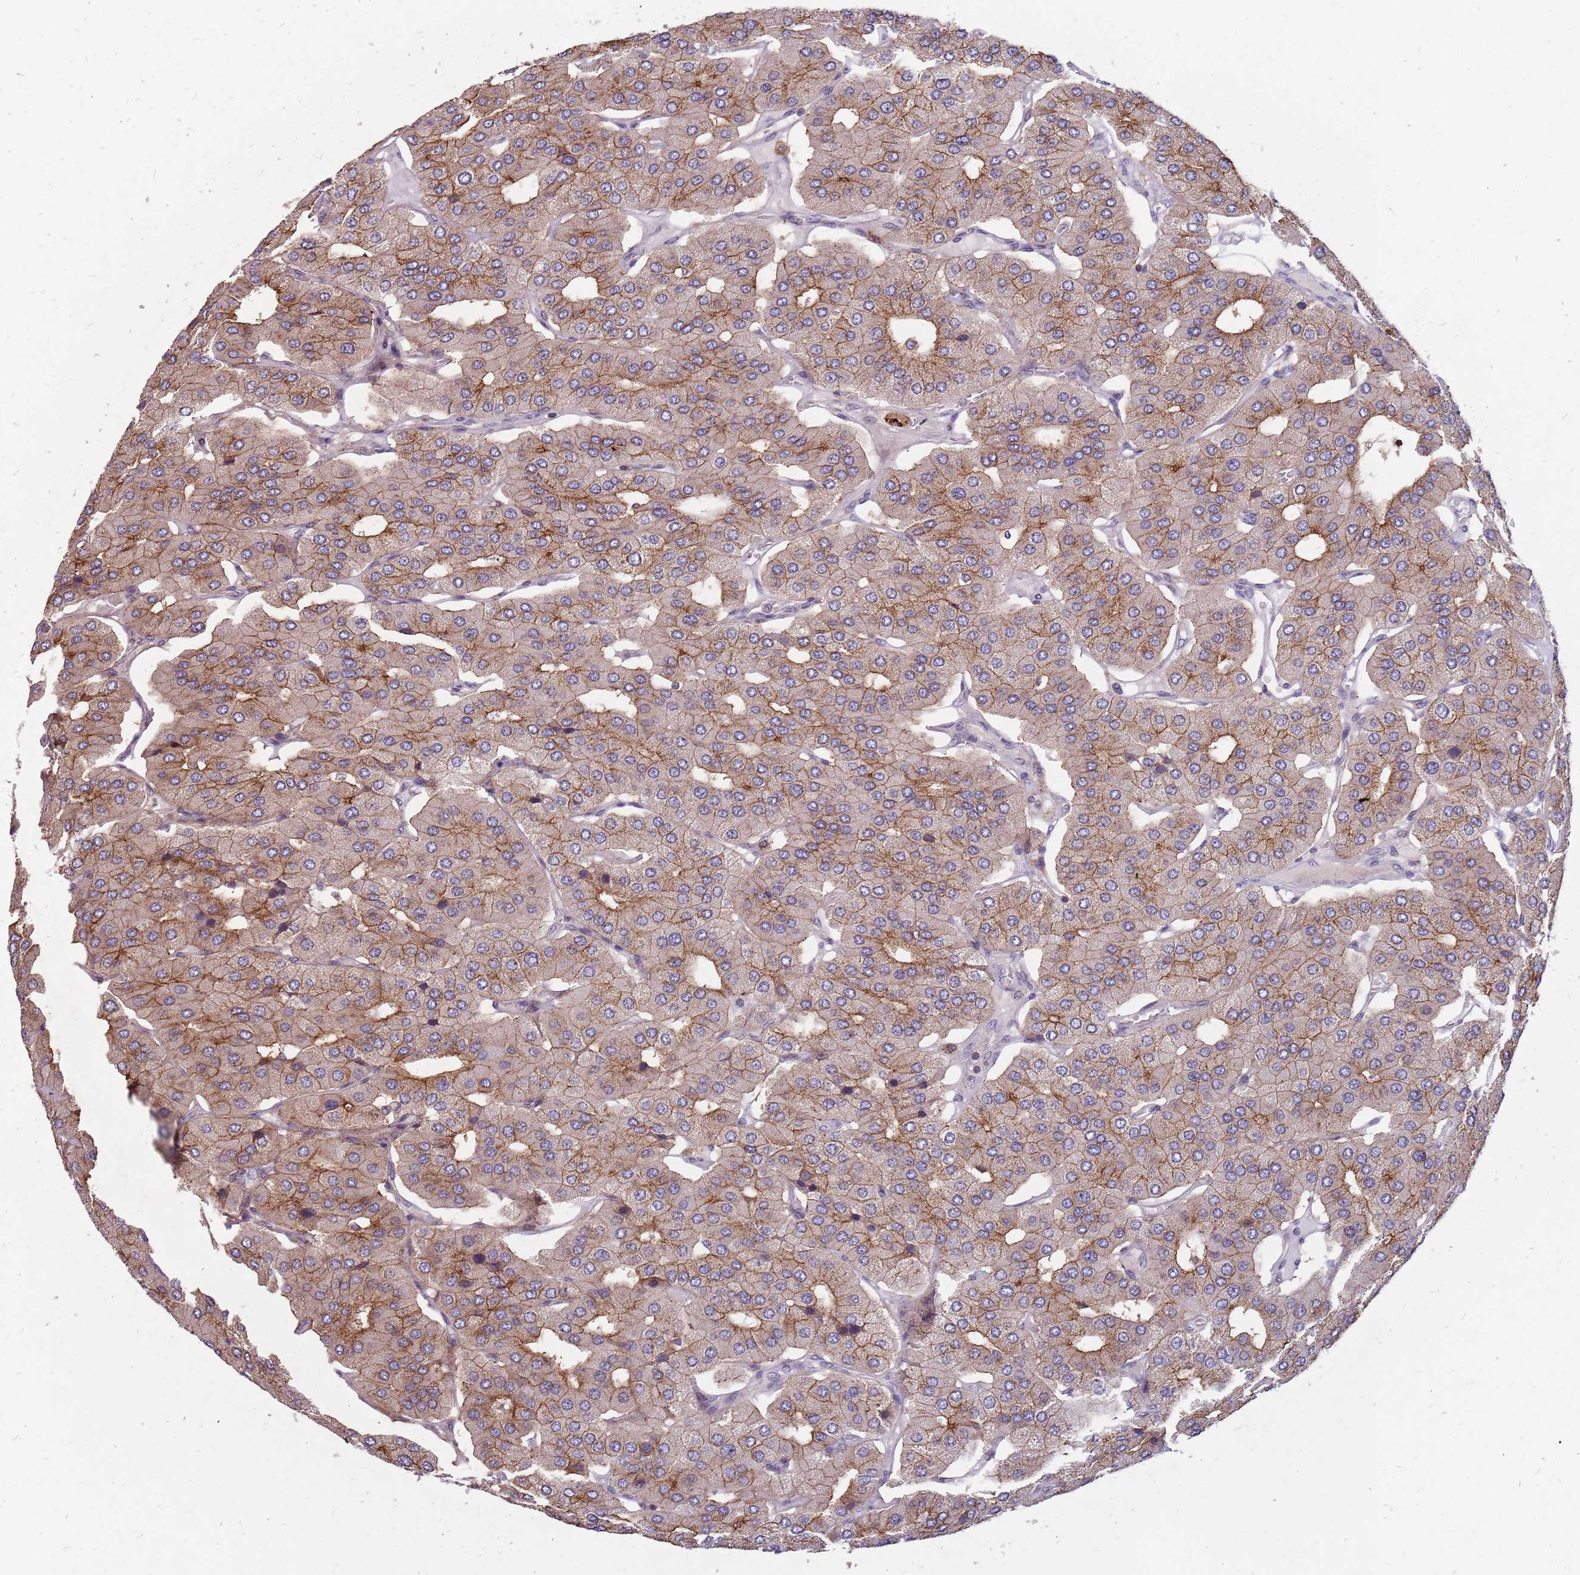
{"staining": {"intensity": "moderate", "quantity": ">75%", "location": "cytoplasmic/membranous"}, "tissue": "parathyroid gland", "cell_type": "Glandular cells", "image_type": "normal", "snomed": [{"axis": "morphology", "description": "Normal tissue, NOS"}, {"axis": "morphology", "description": "Adenoma, NOS"}, {"axis": "topography", "description": "Parathyroid gland"}], "caption": "Protein staining of normal parathyroid gland demonstrates moderate cytoplasmic/membranous positivity in approximately >75% of glandular cells.", "gene": "NME4", "patient": {"sex": "female", "age": 86}}